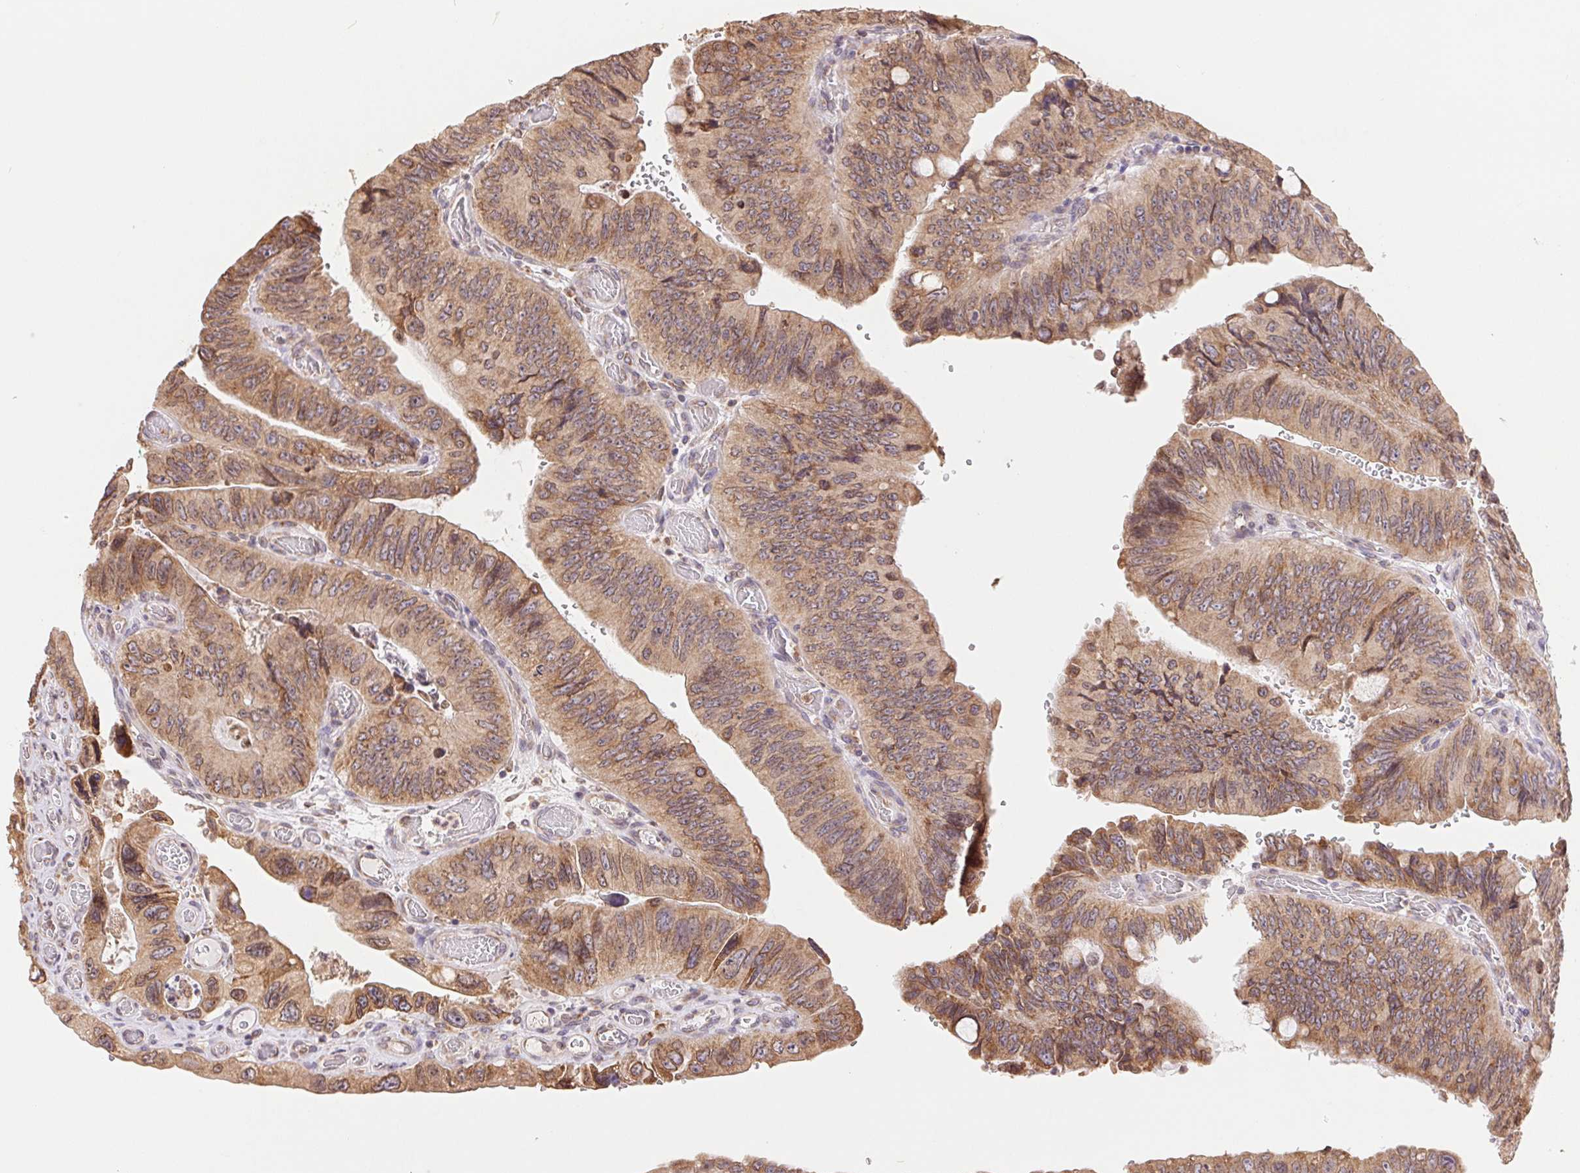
{"staining": {"intensity": "moderate", "quantity": ">75%", "location": "cytoplasmic/membranous"}, "tissue": "colorectal cancer", "cell_type": "Tumor cells", "image_type": "cancer", "snomed": [{"axis": "morphology", "description": "Adenocarcinoma, NOS"}, {"axis": "topography", "description": "Colon"}], "caption": "Brown immunohistochemical staining in human colorectal cancer (adenocarcinoma) reveals moderate cytoplasmic/membranous staining in approximately >75% of tumor cells.", "gene": "RPN1", "patient": {"sex": "female", "age": 84}}